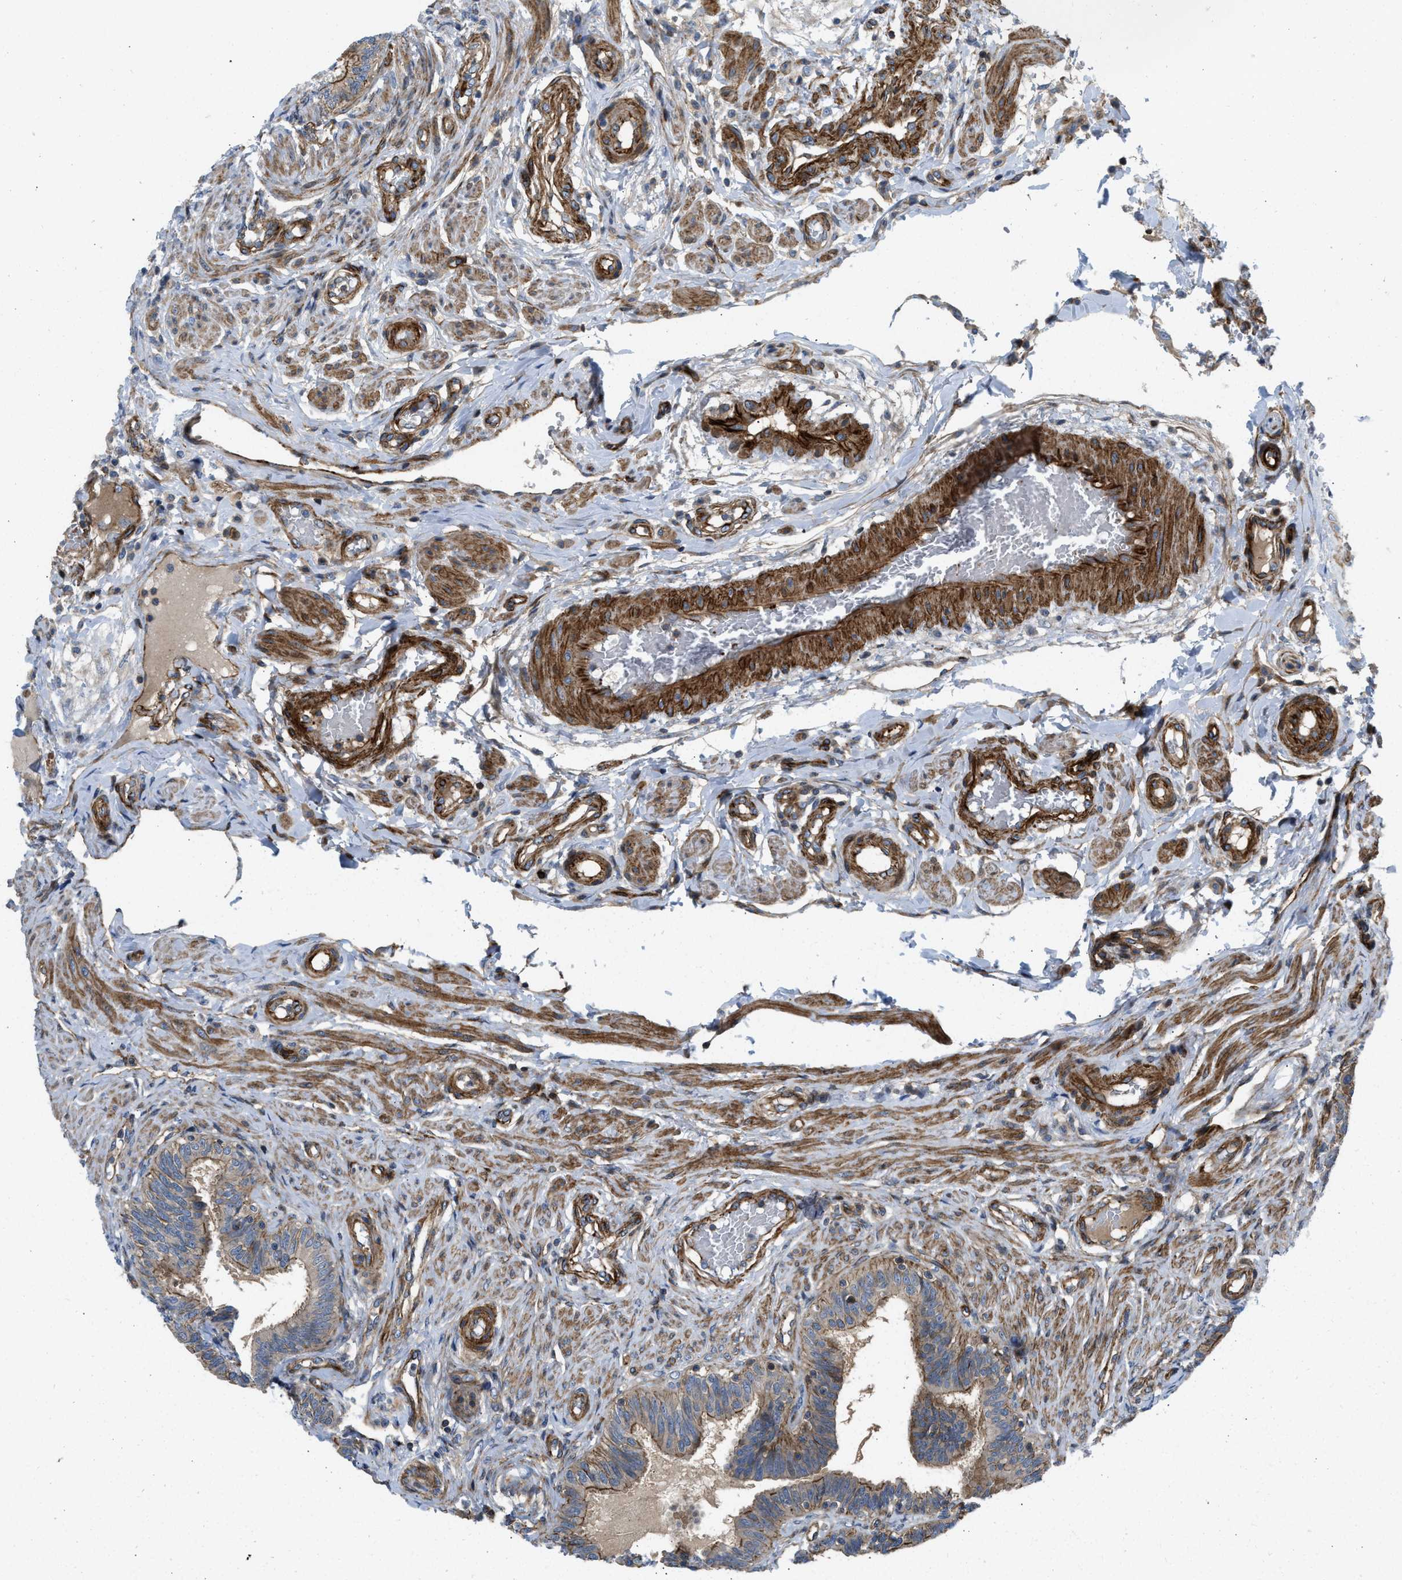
{"staining": {"intensity": "moderate", "quantity": ">75%", "location": "cytoplasmic/membranous"}, "tissue": "fallopian tube", "cell_type": "Glandular cells", "image_type": "normal", "snomed": [{"axis": "morphology", "description": "Normal tissue, NOS"}, {"axis": "topography", "description": "Fallopian tube"}, {"axis": "topography", "description": "Placenta"}], "caption": "This is a histology image of immunohistochemistry staining of normal fallopian tube, which shows moderate expression in the cytoplasmic/membranous of glandular cells.", "gene": "NYNRIN", "patient": {"sex": "female", "age": 34}}